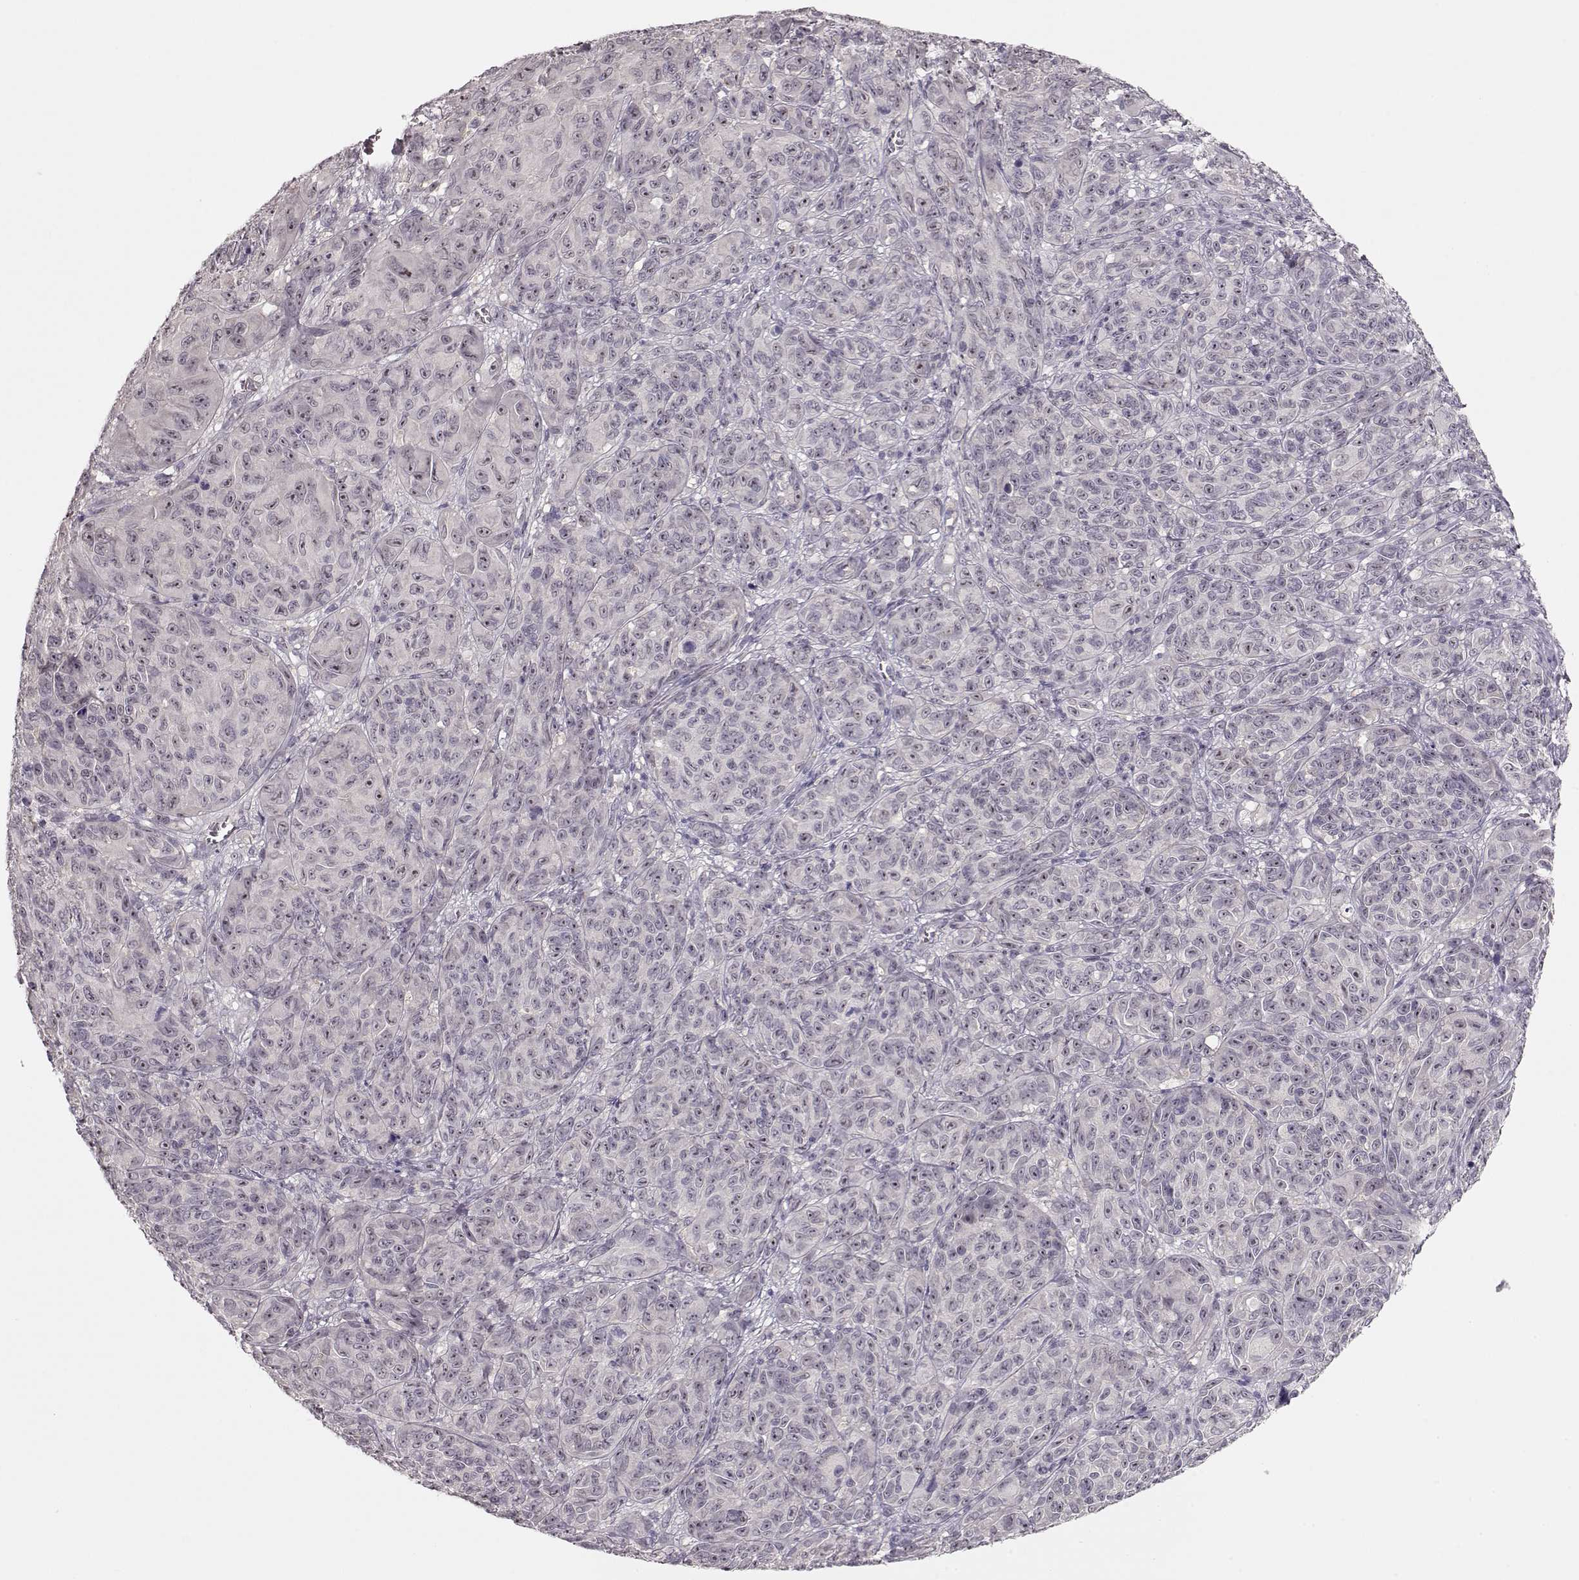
{"staining": {"intensity": "negative", "quantity": "none", "location": "none"}, "tissue": "melanoma", "cell_type": "Tumor cells", "image_type": "cancer", "snomed": [{"axis": "morphology", "description": "Malignant melanoma, NOS"}, {"axis": "topography", "description": "Vulva, labia, clitoris and Bartholin´s gland, NO"}], "caption": "High magnification brightfield microscopy of melanoma stained with DAB (3,3'-diaminobenzidine) (brown) and counterstained with hematoxylin (blue): tumor cells show no significant positivity. (Brightfield microscopy of DAB (3,3'-diaminobenzidine) IHC at high magnification).", "gene": "FAM205A", "patient": {"sex": "female", "age": 75}}